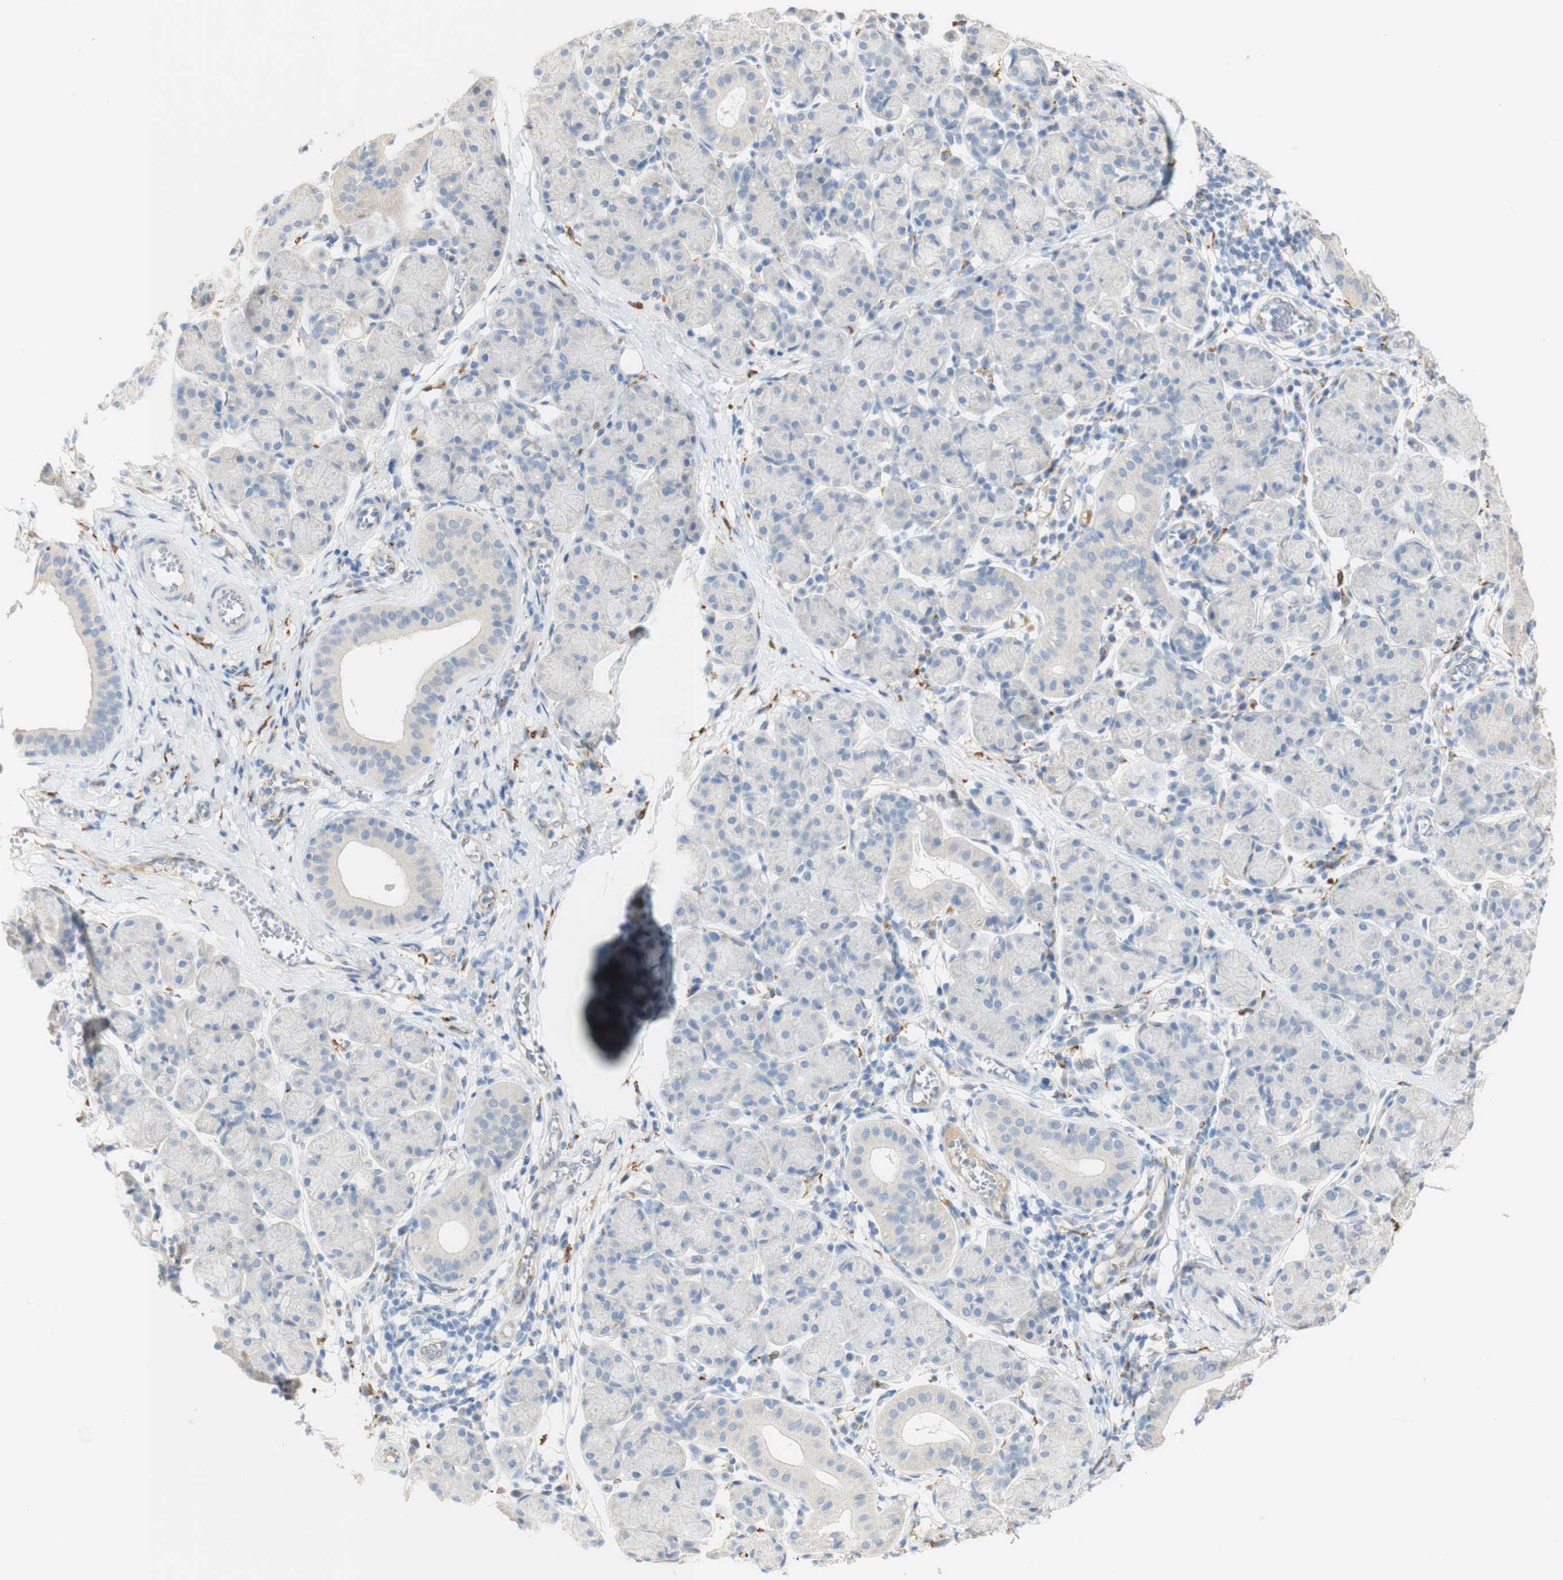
{"staining": {"intensity": "weak", "quantity": "<25%", "location": "cytoplasmic/membranous"}, "tissue": "salivary gland", "cell_type": "Glandular cells", "image_type": "normal", "snomed": [{"axis": "morphology", "description": "Normal tissue, NOS"}, {"axis": "morphology", "description": "Inflammation, NOS"}, {"axis": "topography", "description": "Lymph node"}, {"axis": "topography", "description": "Salivary gland"}], "caption": "An image of human salivary gland is negative for staining in glandular cells. (DAB immunohistochemistry (IHC) visualized using brightfield microscopy, high magnification).", "gene": "FCGRT", "patient": {"sex": "male", "age": 3}}